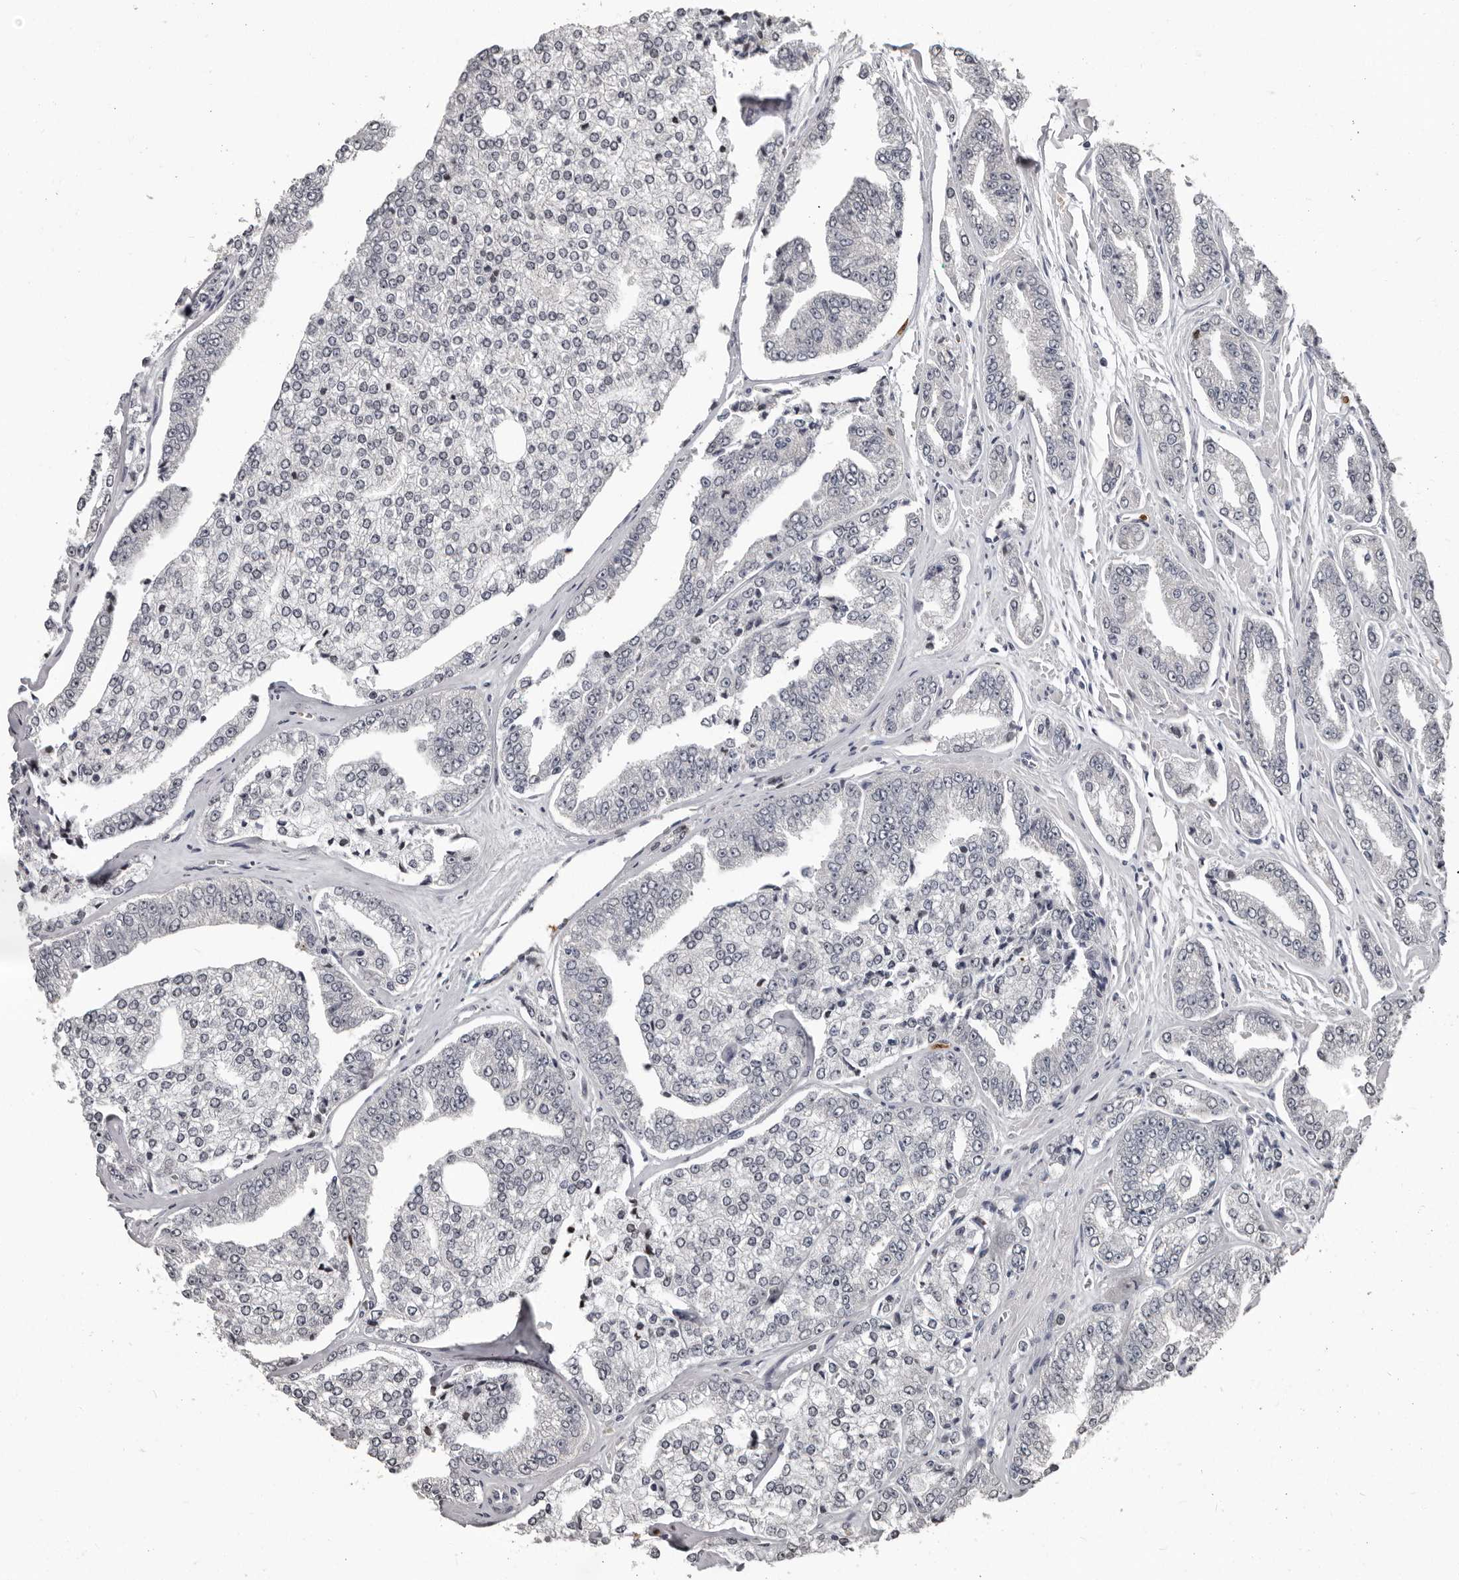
{"staining": {"intensity": "negative", "quantity": "none", "location": "none"}, "tissue": "prostate cancer", "cell_type": "Tumor cells", "image_type": "cancer", "snomed": [{"axis": "morphology", "description": "Adenocarcinoma, High grade"}, {"axis": "topography", "description": "Prostate"}], "caption": "The histopathology image exhibits no staining of tumor cells in prostate cancer (high-grade adenocarcinoma).", "gene": "GPR157", "patient": {"sex": "male", "age": 71}}